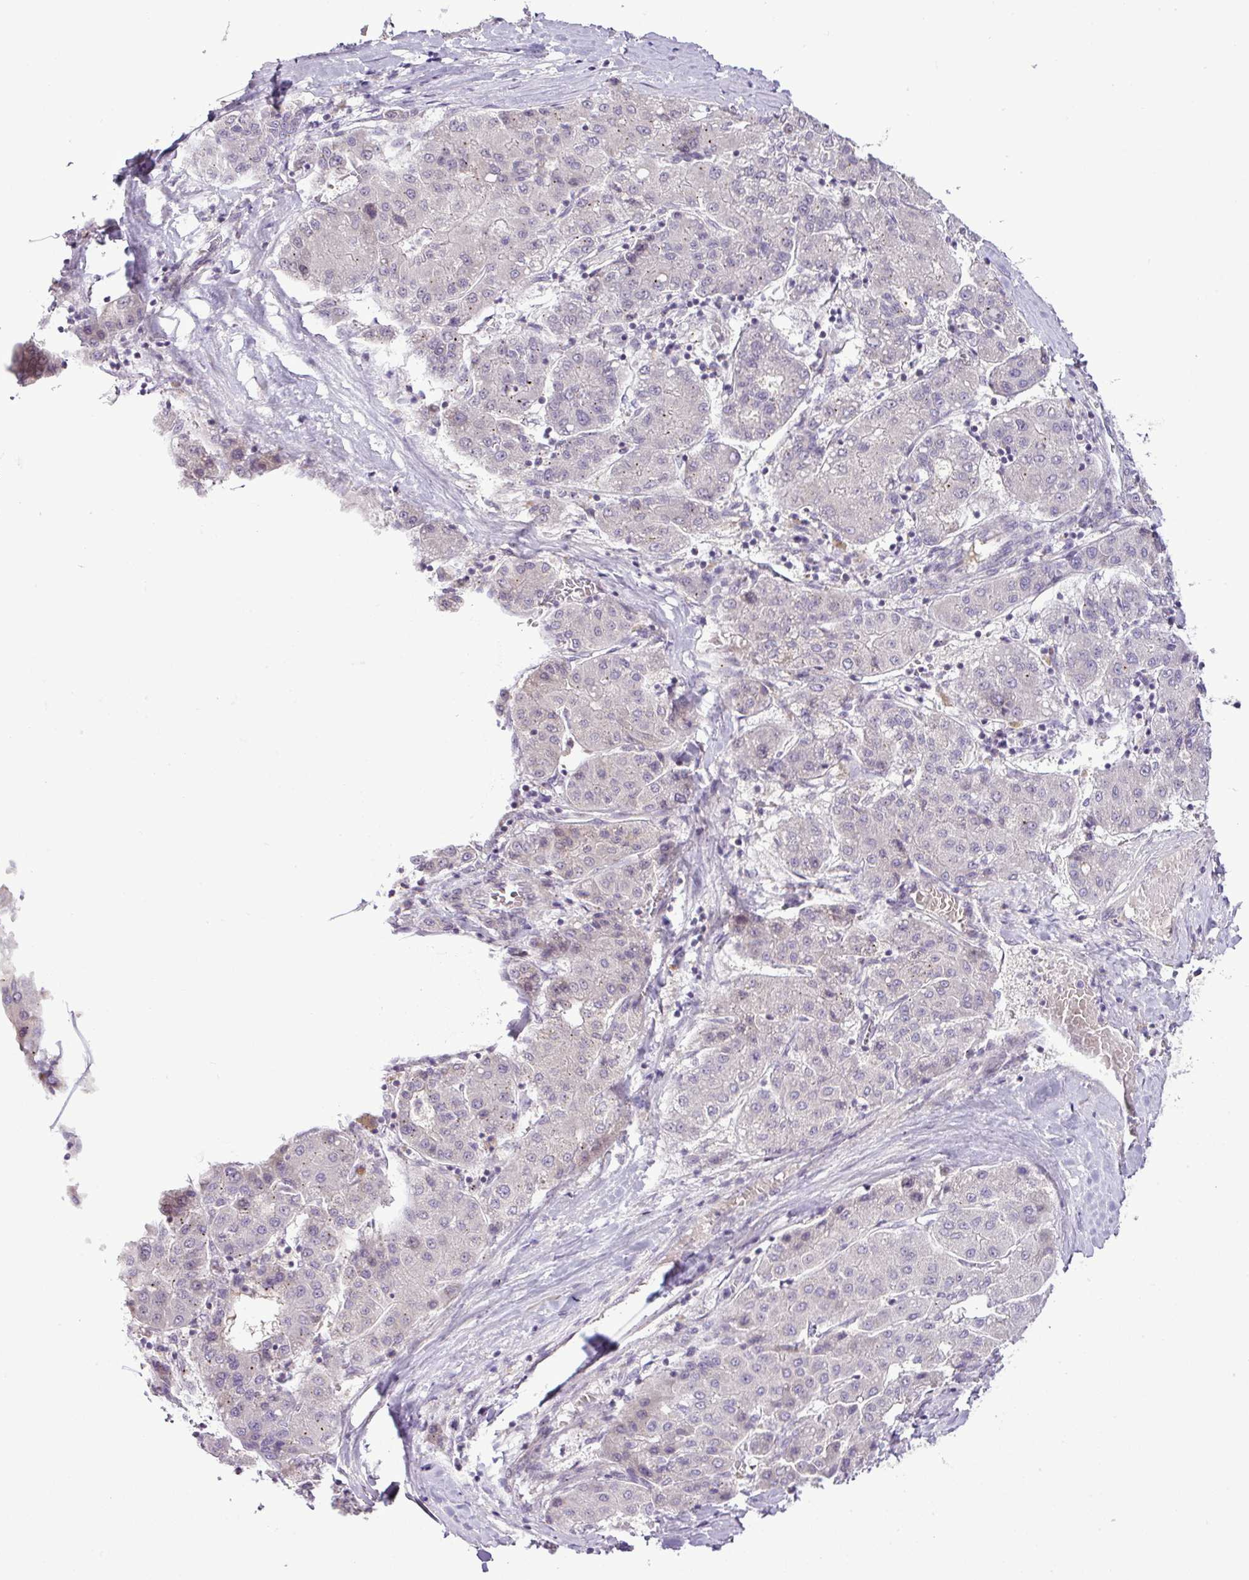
{"staining": {"intensity": "negative", "quantity": "none", "location": "none"}, "tissue": "liver cancer", "cell_type": "Tumor cells", "image_type": "cancer", "snomed": [{"axis": "morphology", "description": "Carcinoma, Hepatocellular, NOS"}, {"axis": "topography", "description": "Liver"}], "caption": "Immunohistochemistry (IHC) of human liver hepatocellular carcinoma displays no positivity in tumor cells. (DAB IHC with hematoxylin counter stain).", "gene": "DNAJB13", "patient": {"sex": "male", "age": 65}}